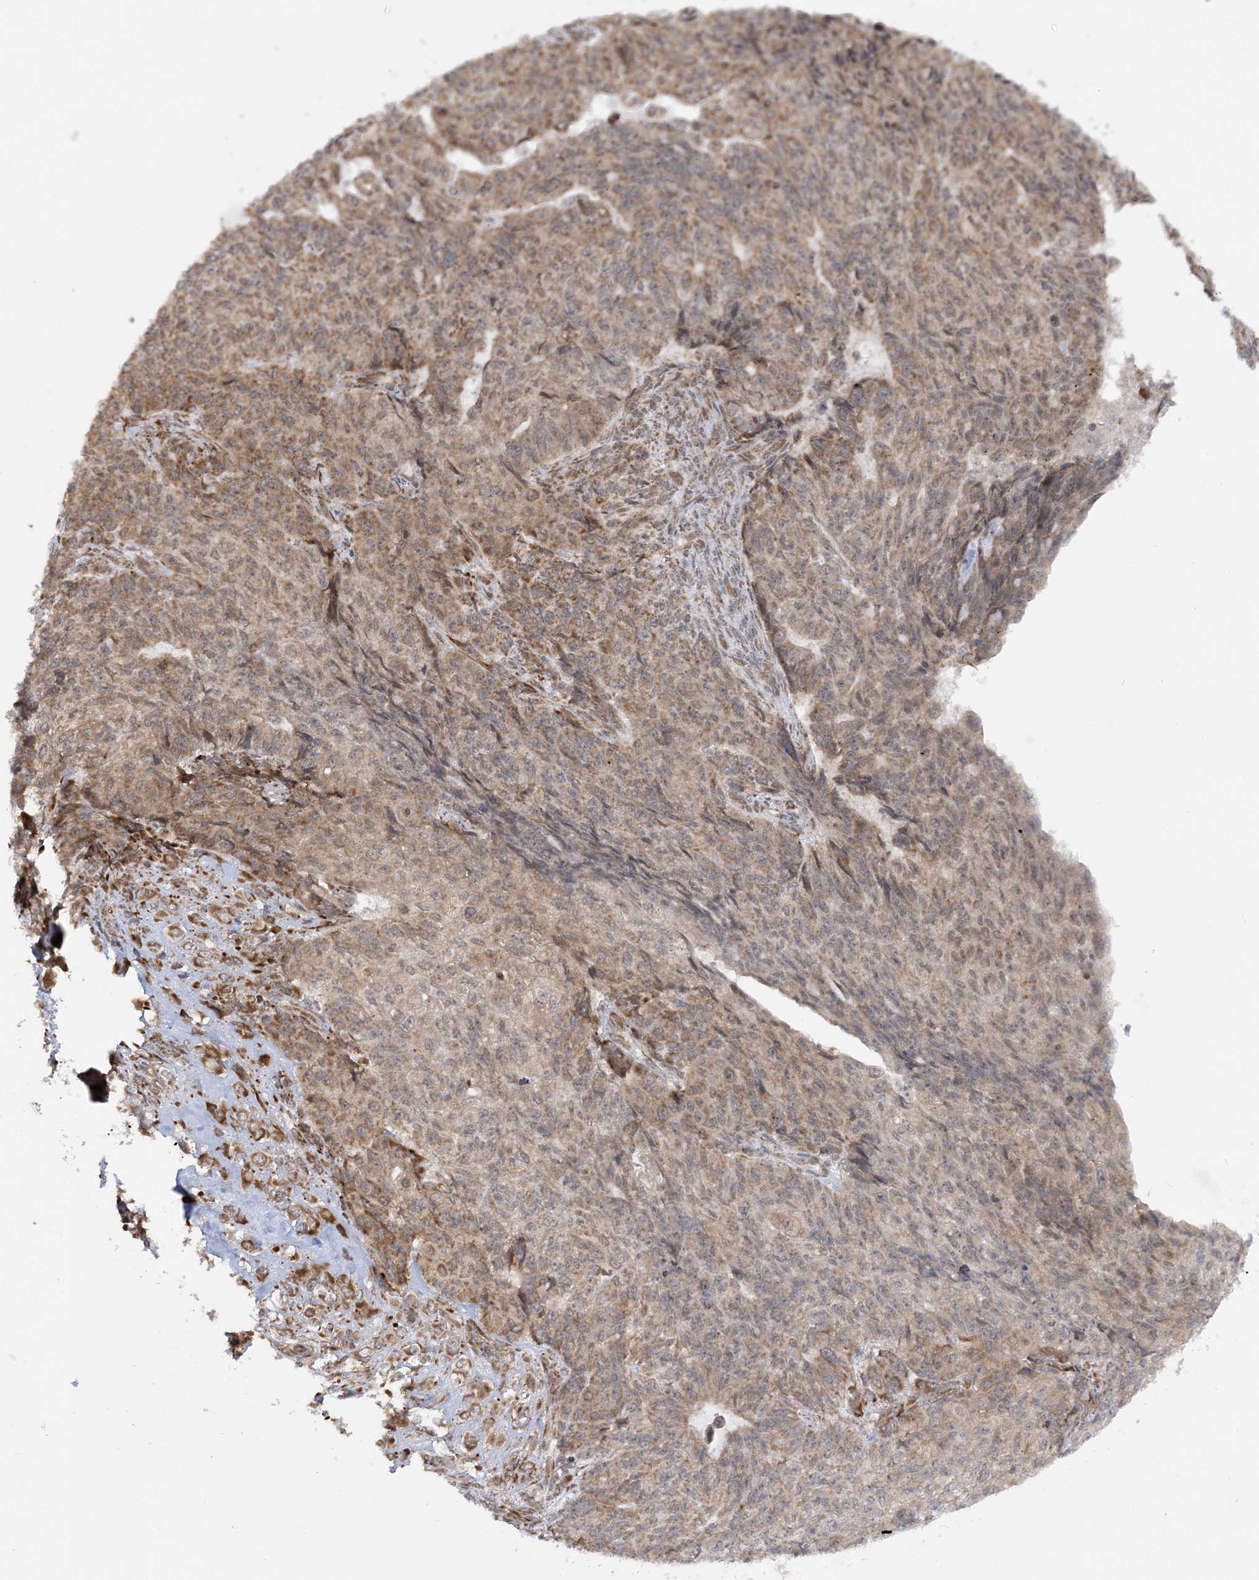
{"staining": {"intensity": "moderate", "quantity": ">75%", "location": "cytoplasmic/membranous"}, "tissue": "endometrial cancer", "cell_type": "Tumor cells", "image_type": "cancer", "snomed": [{"axis": "morphology", "description": "Adenocarcinoma, NOS"}, {"axis": "topography", "description": "Endometrium"}], "caption": "Moderate cytoplasmic/membranous protein expression is identified in approximately >75% of tumor cells in endometrial cancer. The staining is performed using DAB (3,3'-diaminobenzidine) brown chromogen to label protein expression. The nuclei are counter-stained blue using hematoxylin.", "gene": "MRPL47", "patient": {"sex": "female", "age": 32}}